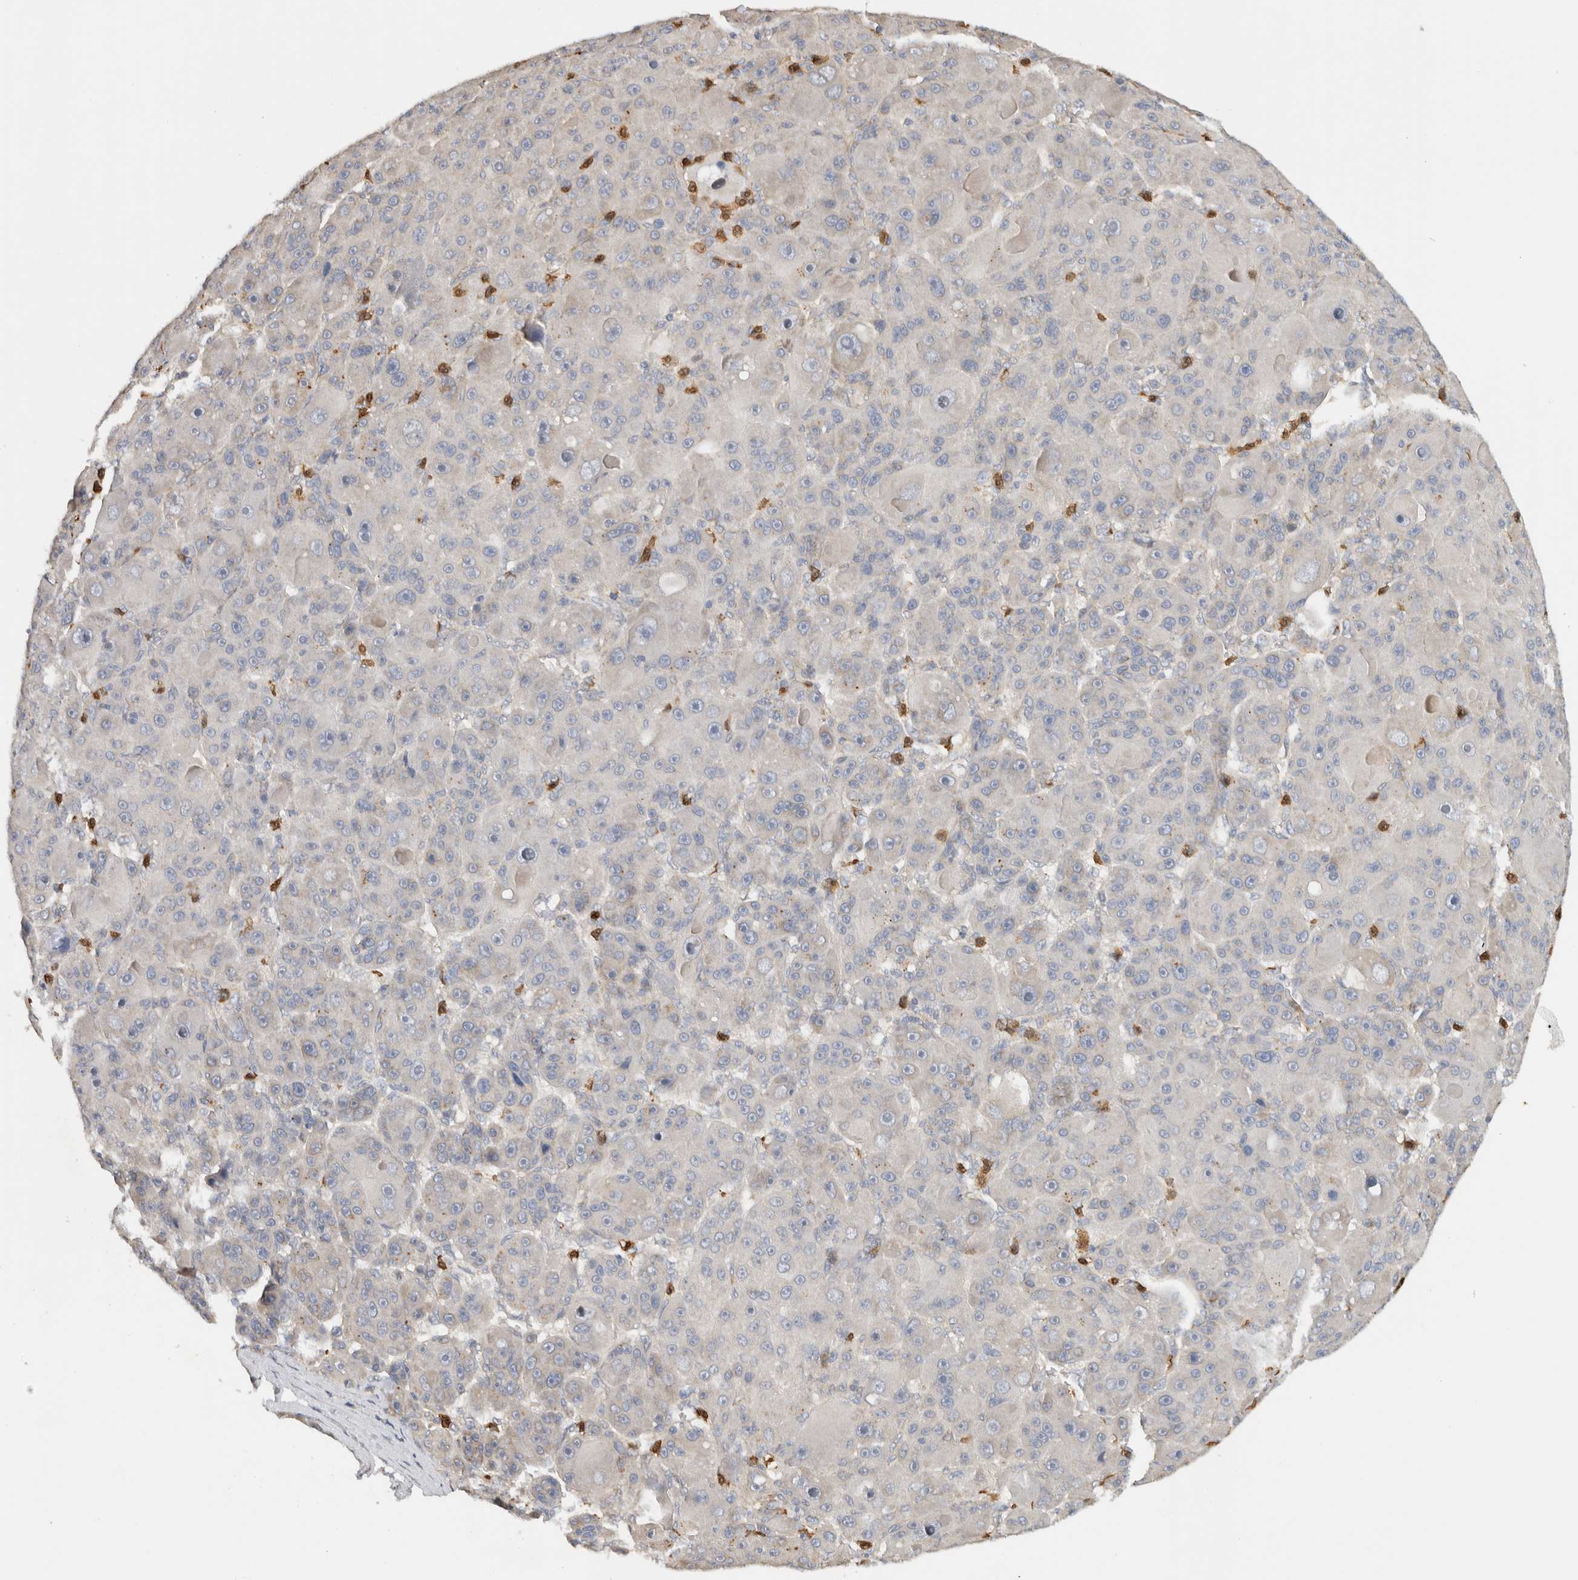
{"staining": {"intensity": "negative", "quantity": "none", "location": "none"}, "tissue": "liver cancer", "cell_type": "Tumor cells", "image_type": "cancer", "snomed": [{"axis": "morphology", "description": "Carcinoma, Hepatocellular, NOS"}, {"axis": "topography", "description": "Liver"}], "caption": "Liver hepatocellular carcinoma was stained to show a protein in brown. There is no significant expression in tumor cells. (IHC, brightfield microscopy, high magnification).", "gene": "PUM1", "patient": {"sex": "male", "age": 76}}